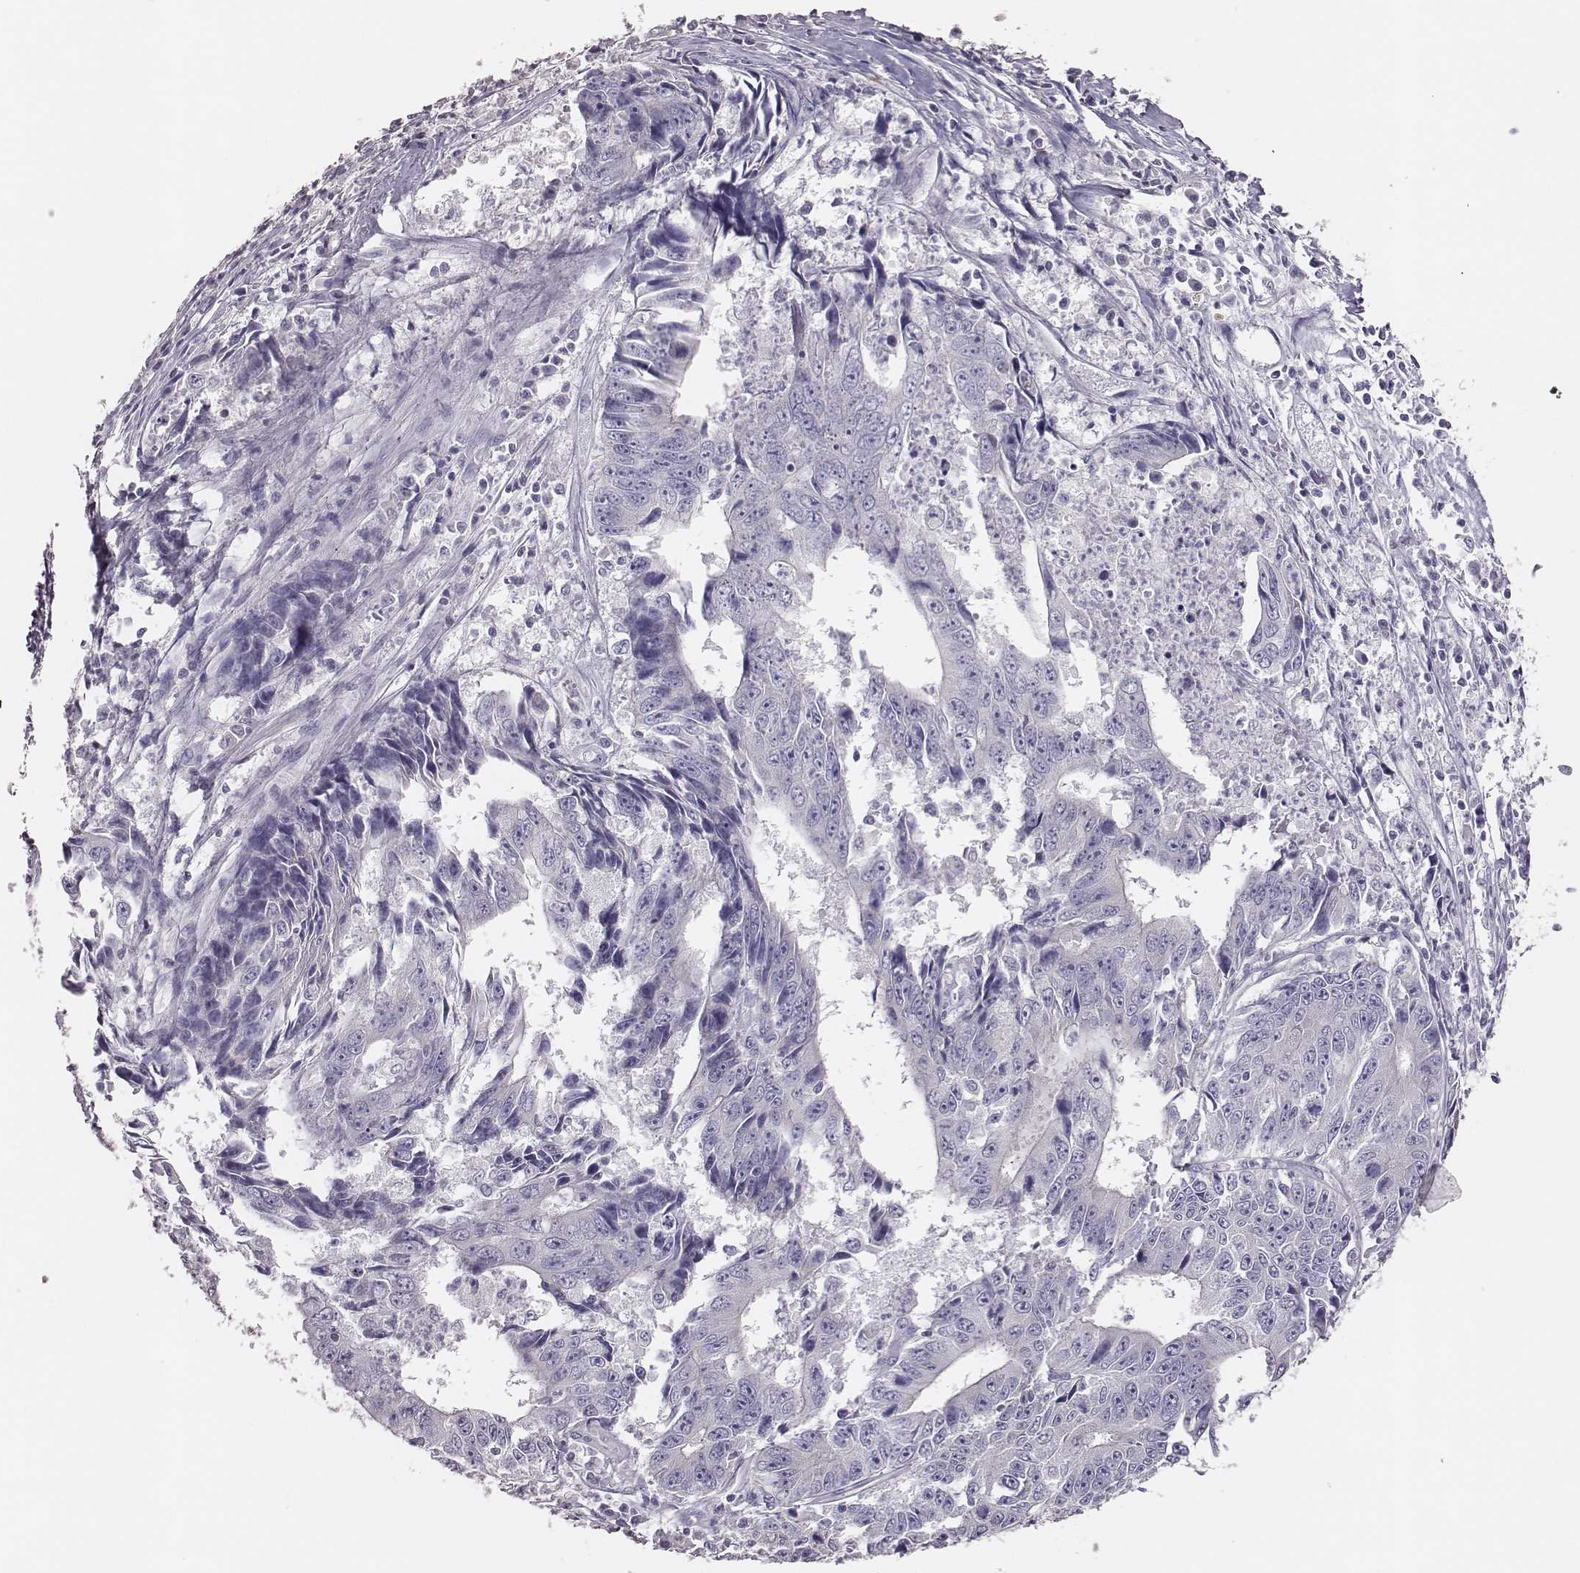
{"staining": {"intensity": "negative", "quantity": "none", "location": "none"}, "tissue": "liver cancer", "cell_type": "Tumor cells", "image_type": "cancer", "snomed": [{"axis": "morphology", "description": "Cholangiocarcinoma"}, {"axis": "topography", "description": "Liver"}], "caption": "Protein analysis of liver cholangiocarcinoma demonstrates no significant positivity in tumor cells. (Immunohistochemistry, brightfield microscopy, high magnification).", "gene": "P2RY10", "patient": {"sex": "male", "age": 65}}